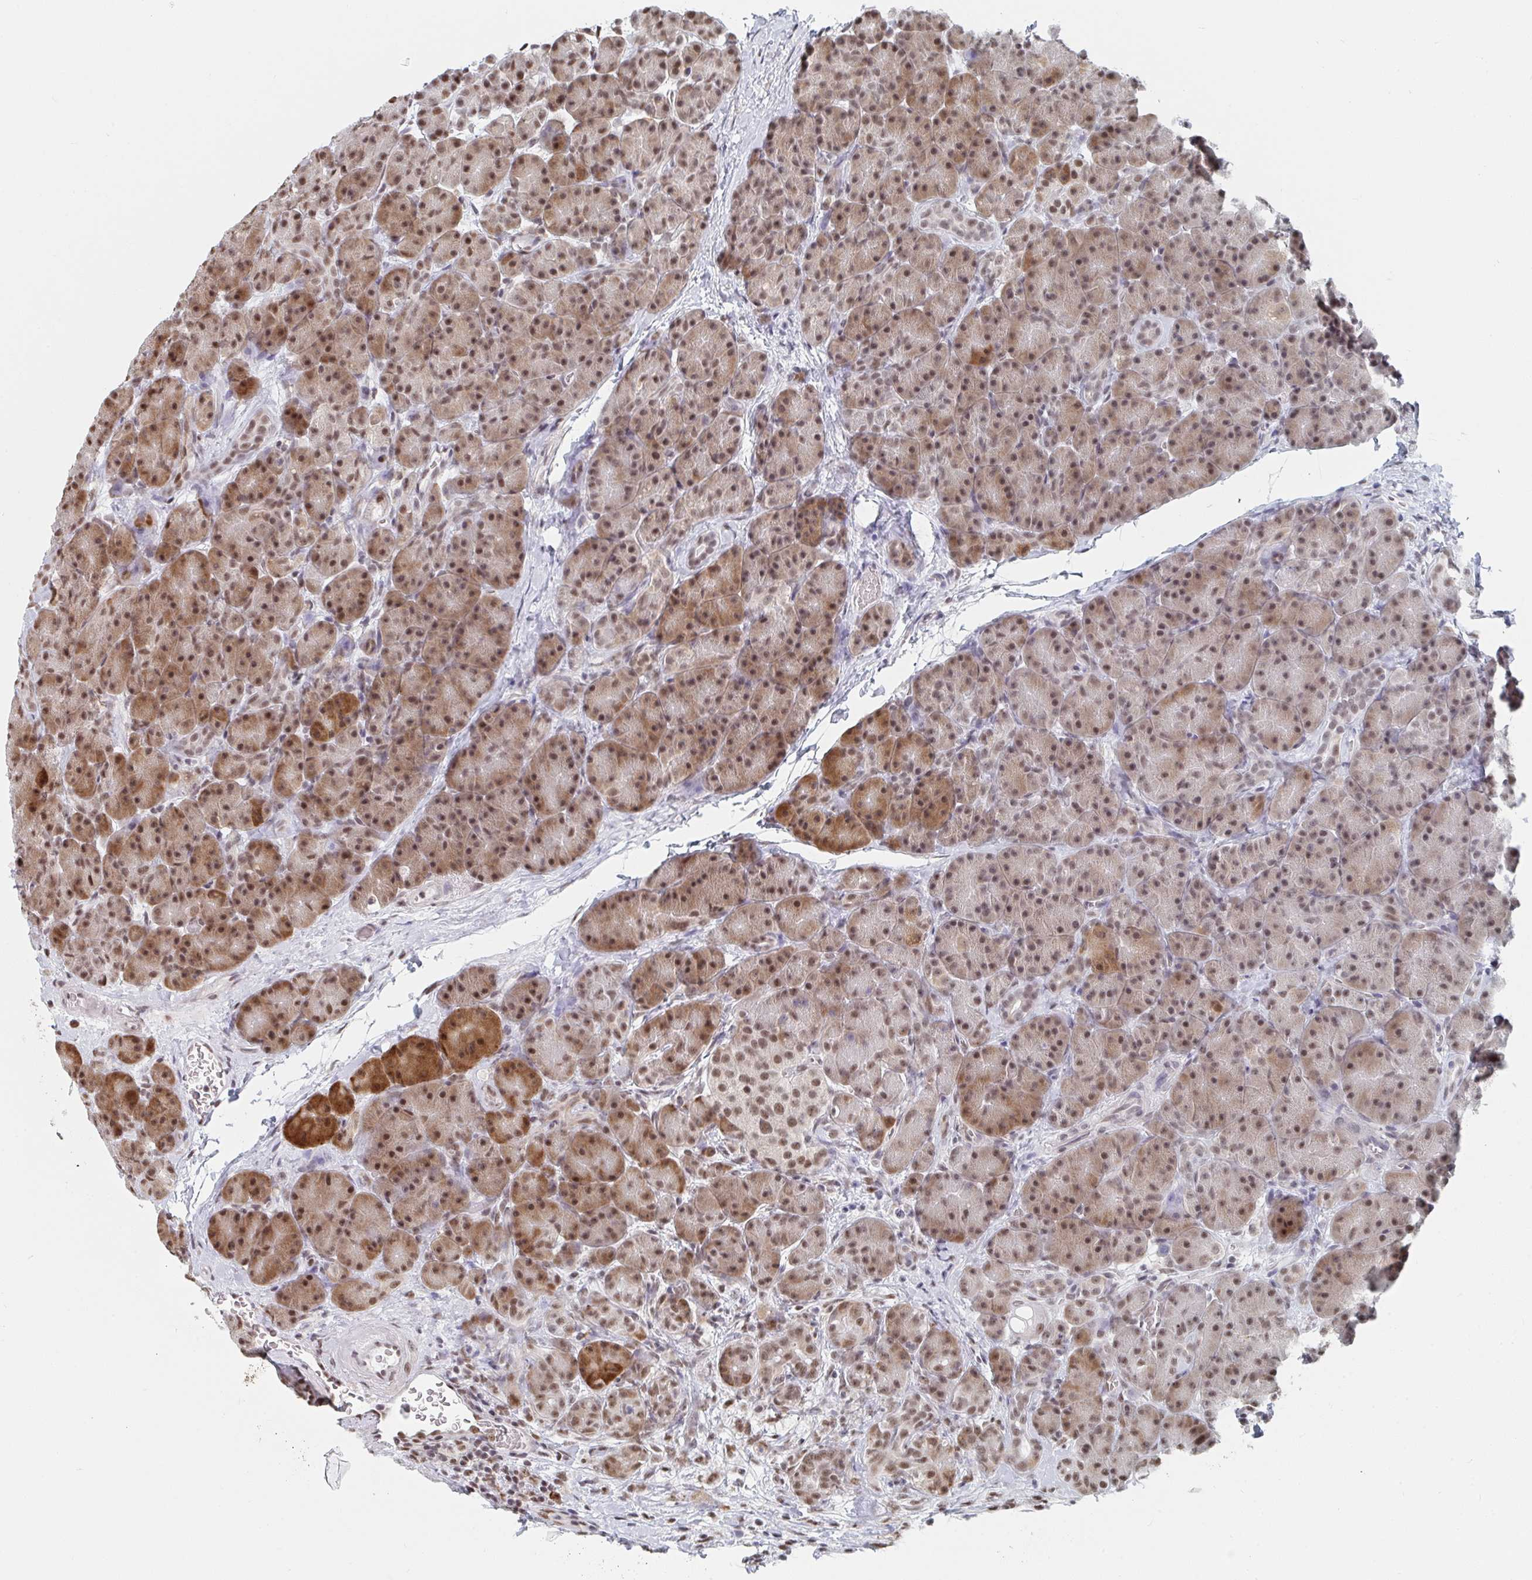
{"staining": {"intensity": "moderate", "quantity": ">75%", "location": "cytoplasmic/membranous,nuclear"}, "tissue": "pancreas", "cell_type": "Exocrine glandular cells", "image_type": "normal", "snomed": [{"axis": "morphology", "description": "Normal tissue, NOS"}, {"axis": "topography", "description": "Pancreas"}], "caption": "IHC of unremarkable pancreas demonstrates medium levels of moderate cytoplasmic/membranous,nuclear staining in approximately >75% of exocrine glandular cells. (DAB IHC with brightfield microscopy, high magnification).", "gene": "MBNL1", "patient": {"sex": "male", "age": 57}}